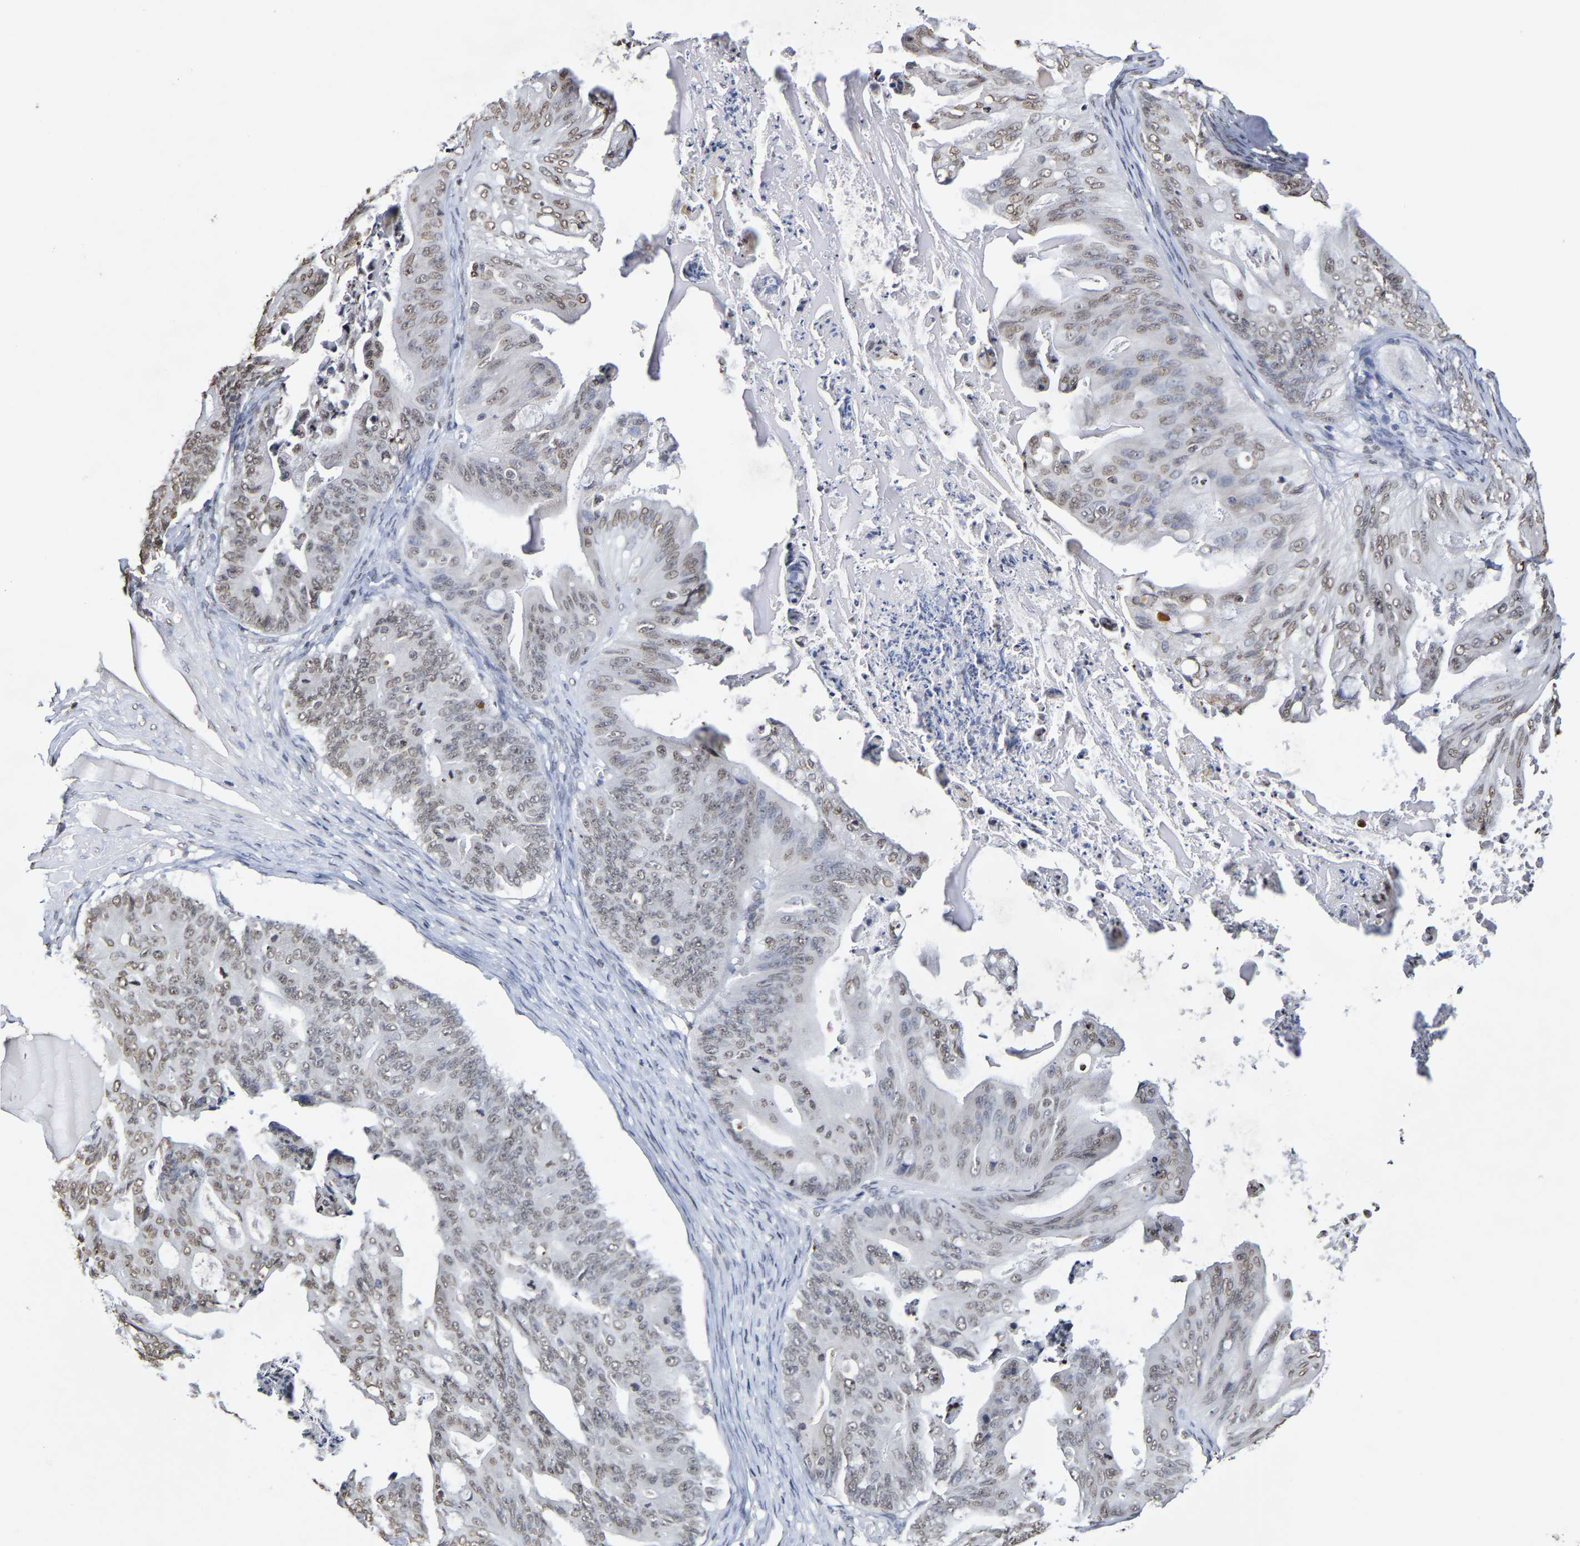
{"staining": {"intensity": "weak", "quantity": ">75%", "location": "nuclear"}, "tissue": "ovarian cancer", "cell_type": "Tumor cells", "image_type": "cancer", "snomed": [{"axis": "morphology", "description": "Cystadenocarcinoma, mucinous, NOS"}, {"axis": "topography", "description": "Ovary"}], "caption": "Protein staining reveals weak nuclear positivity in about >75% of tumor cells in ovarian cancer.", "gene": "ATF4", "patient": {"sex": "female", "age": 37}}